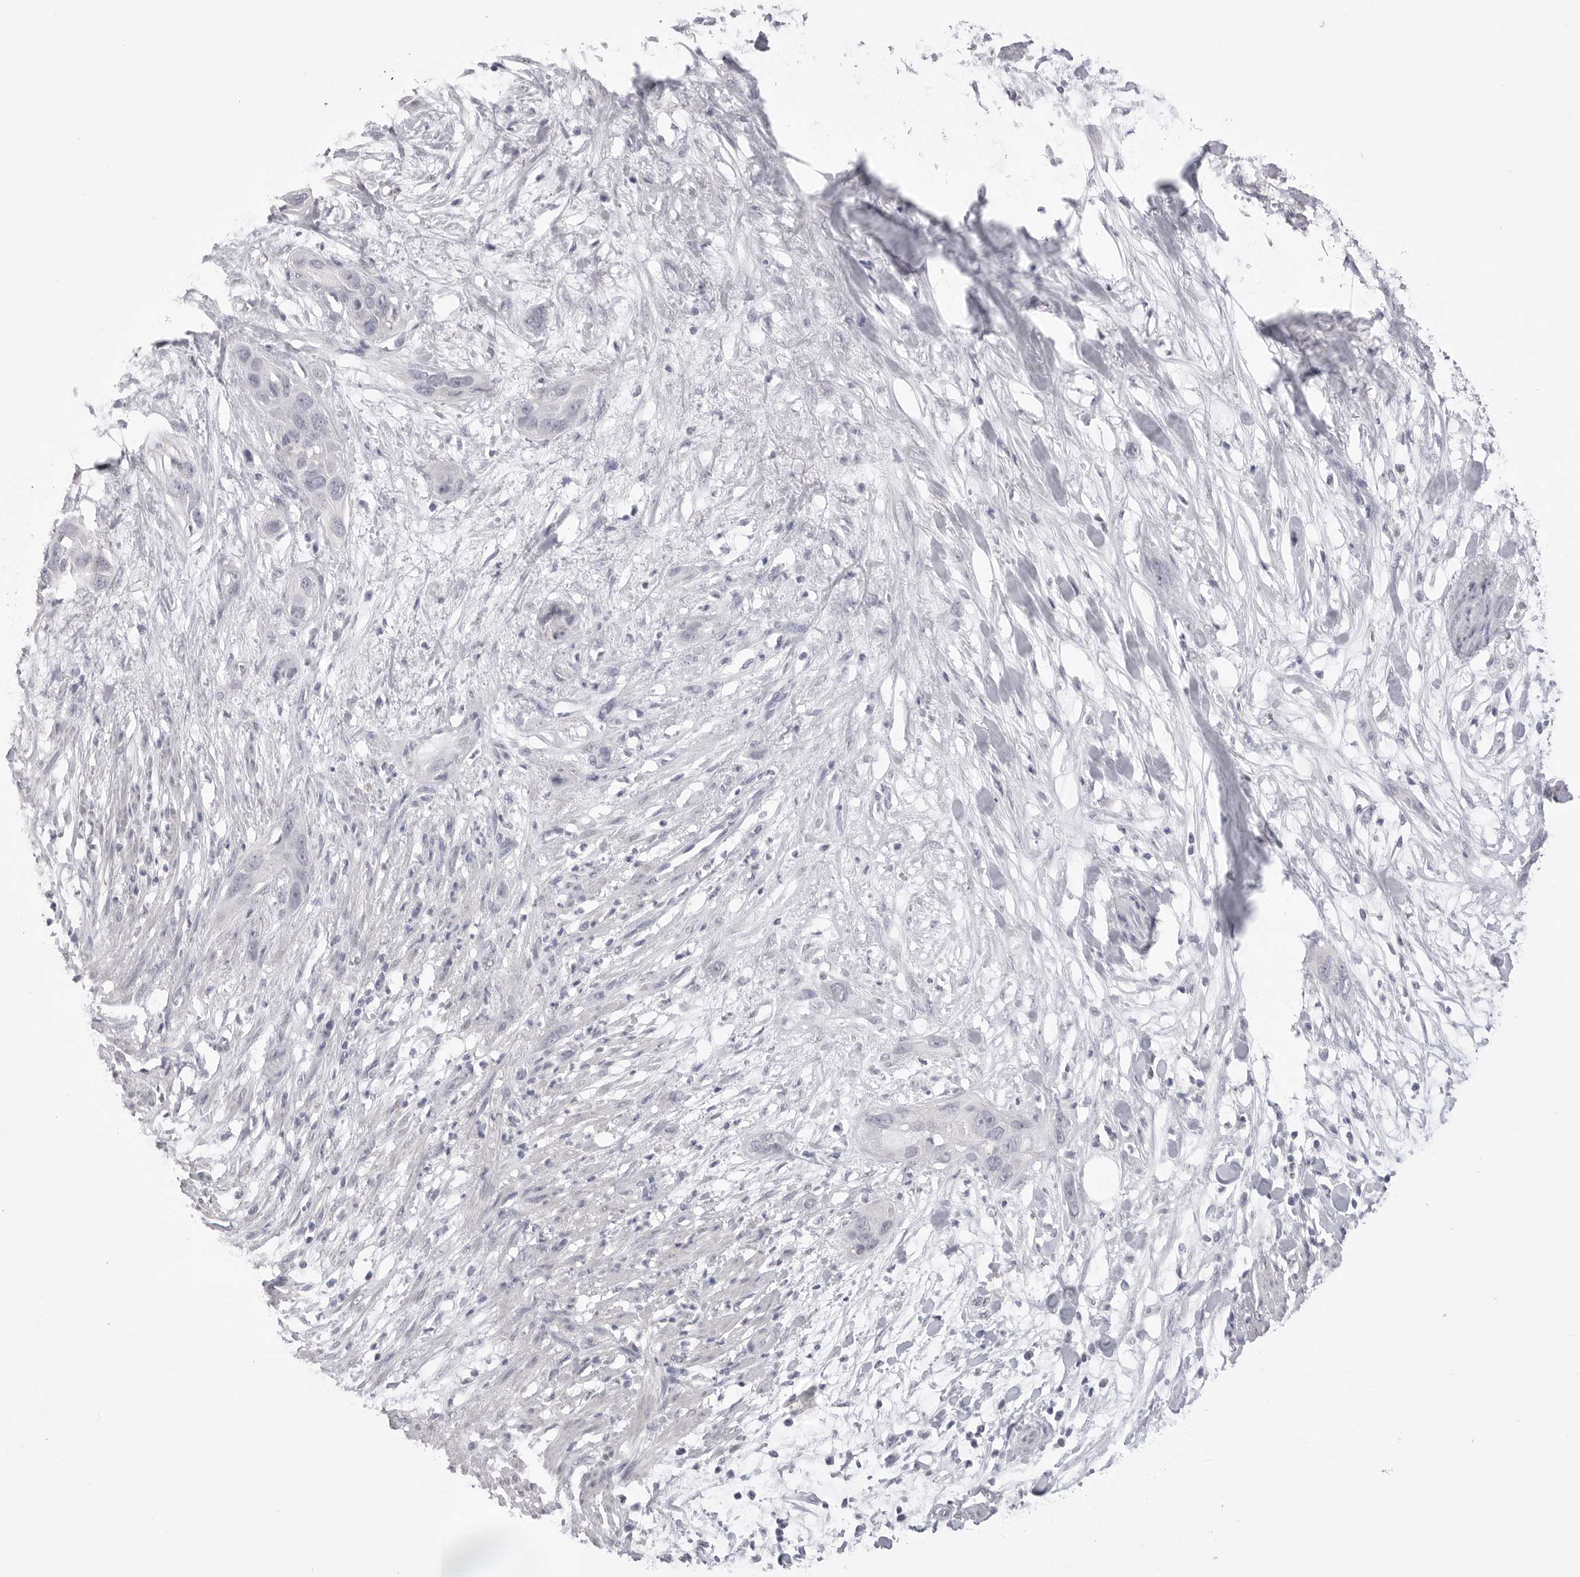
{"staining": {"intensity": "negative", "quantity": "none", "location": "none"}, "tissue": "pancreatic cancer", "cell_type": "Tumor cells", "image_type": "cancer", "snomed": [{"axis": "morphology", "description": "Adenocarcinoma, NOS"}, {"axis": "topography", "description": "Pancreas"}], "caption": "IHC of pancreatic adenocarcinoma displays no positivity in tumor cells.", "gene": "ICAM5", "patient": {"sex": "female", "age": 60}}